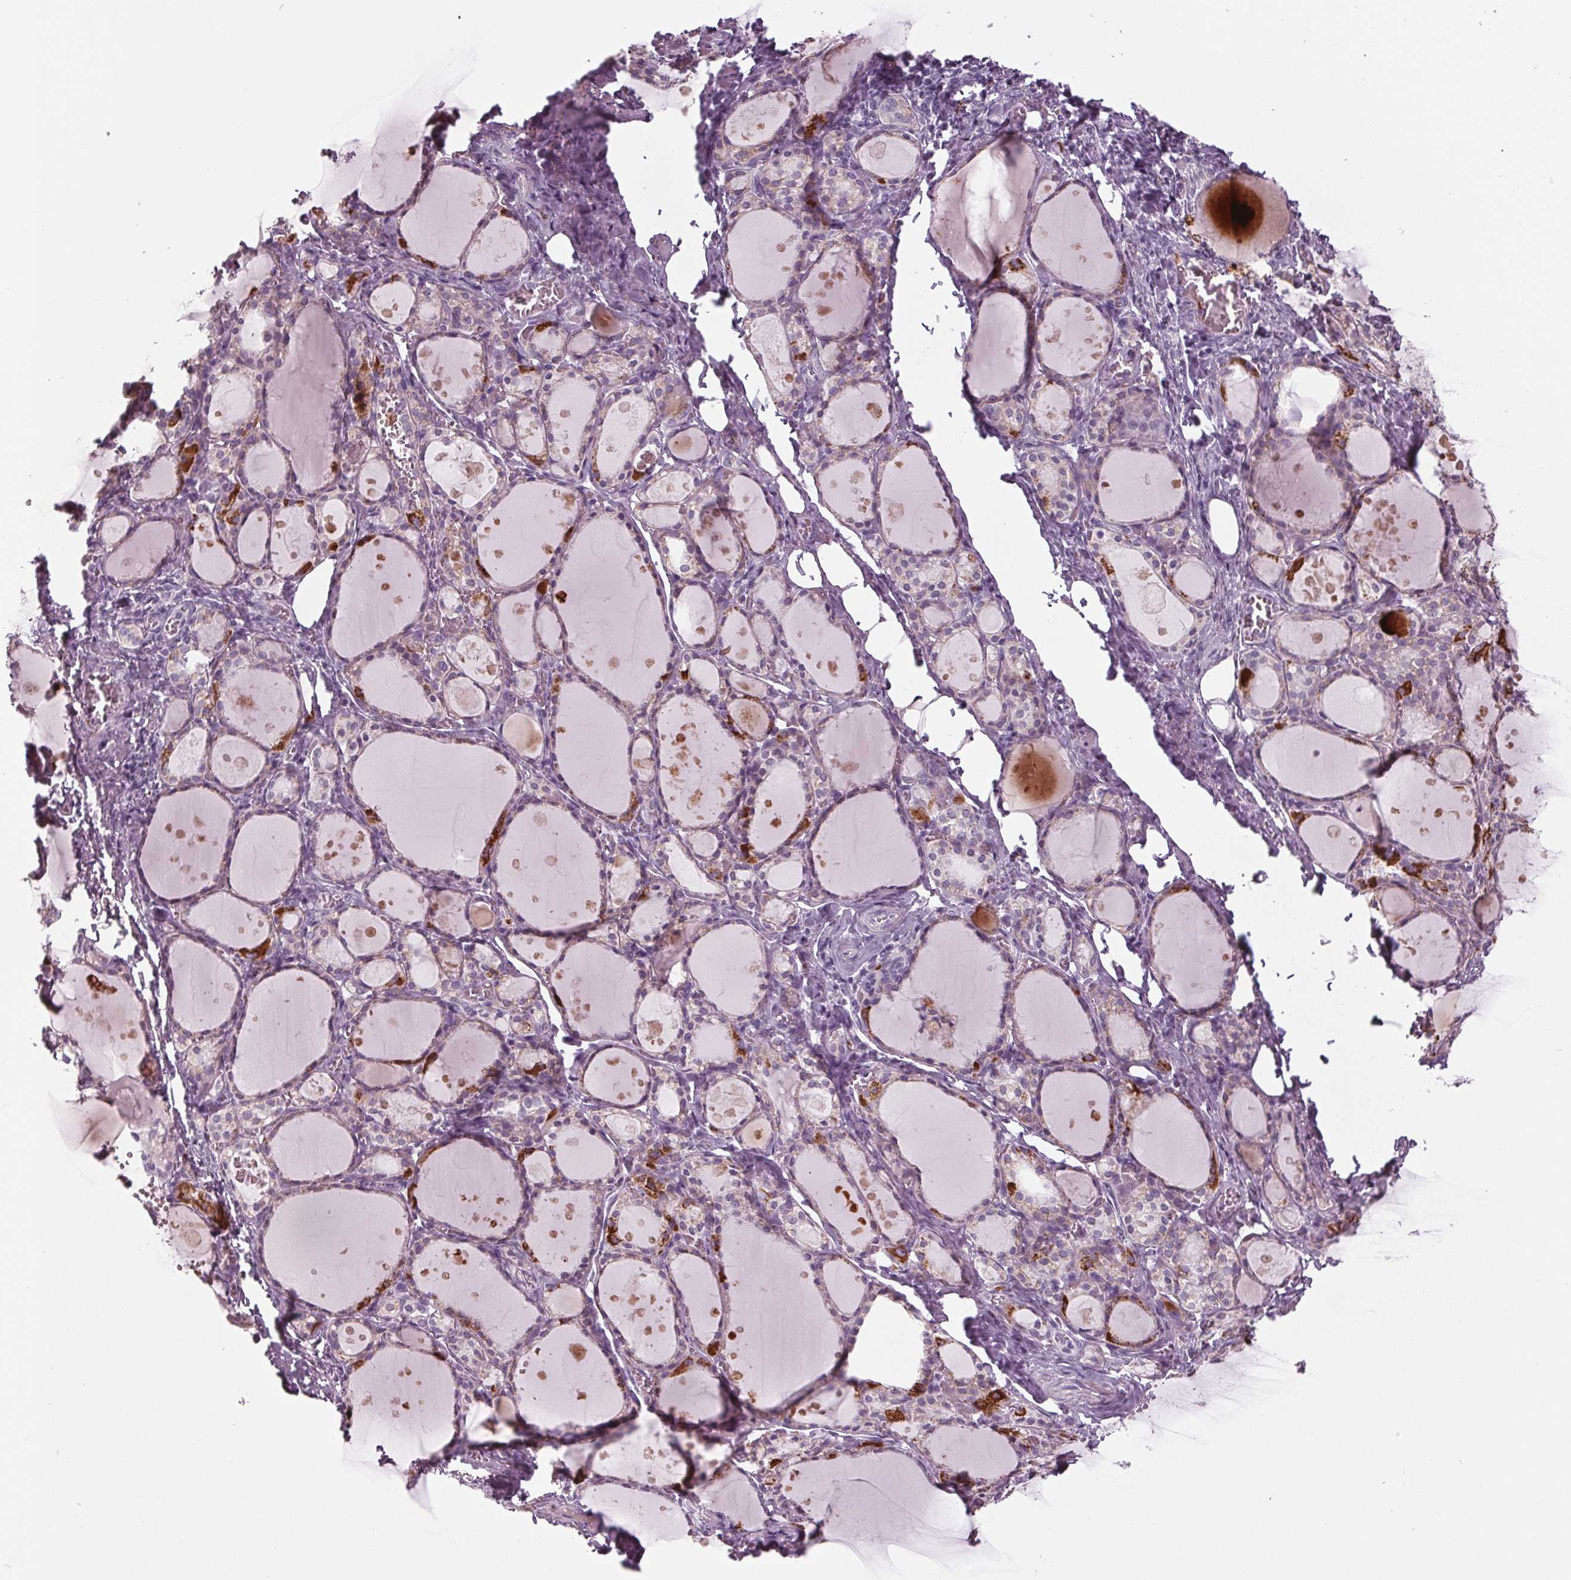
{"staining": {"intensity": "moderate", "quantity": "<25%", "location": "cytoplasmic/membranous"}, "tissue": "thyroid gland", "cell_type": "Glandular cells", "image_type": "normal", "snomed": [{"axis": "morphology", "description": "Normal tissue, NOS"}, {"axis": "topography", "description": "Thyroid gland"}], "caption": "DAB immunohistochemical staining of unremarkable human thyroid gland displays moderate cytoplasmic/membranous protein staining in about <25% of glandular cells.", "gene": "CYP3A43", "patient": {"sex": "male", "age": 68}}